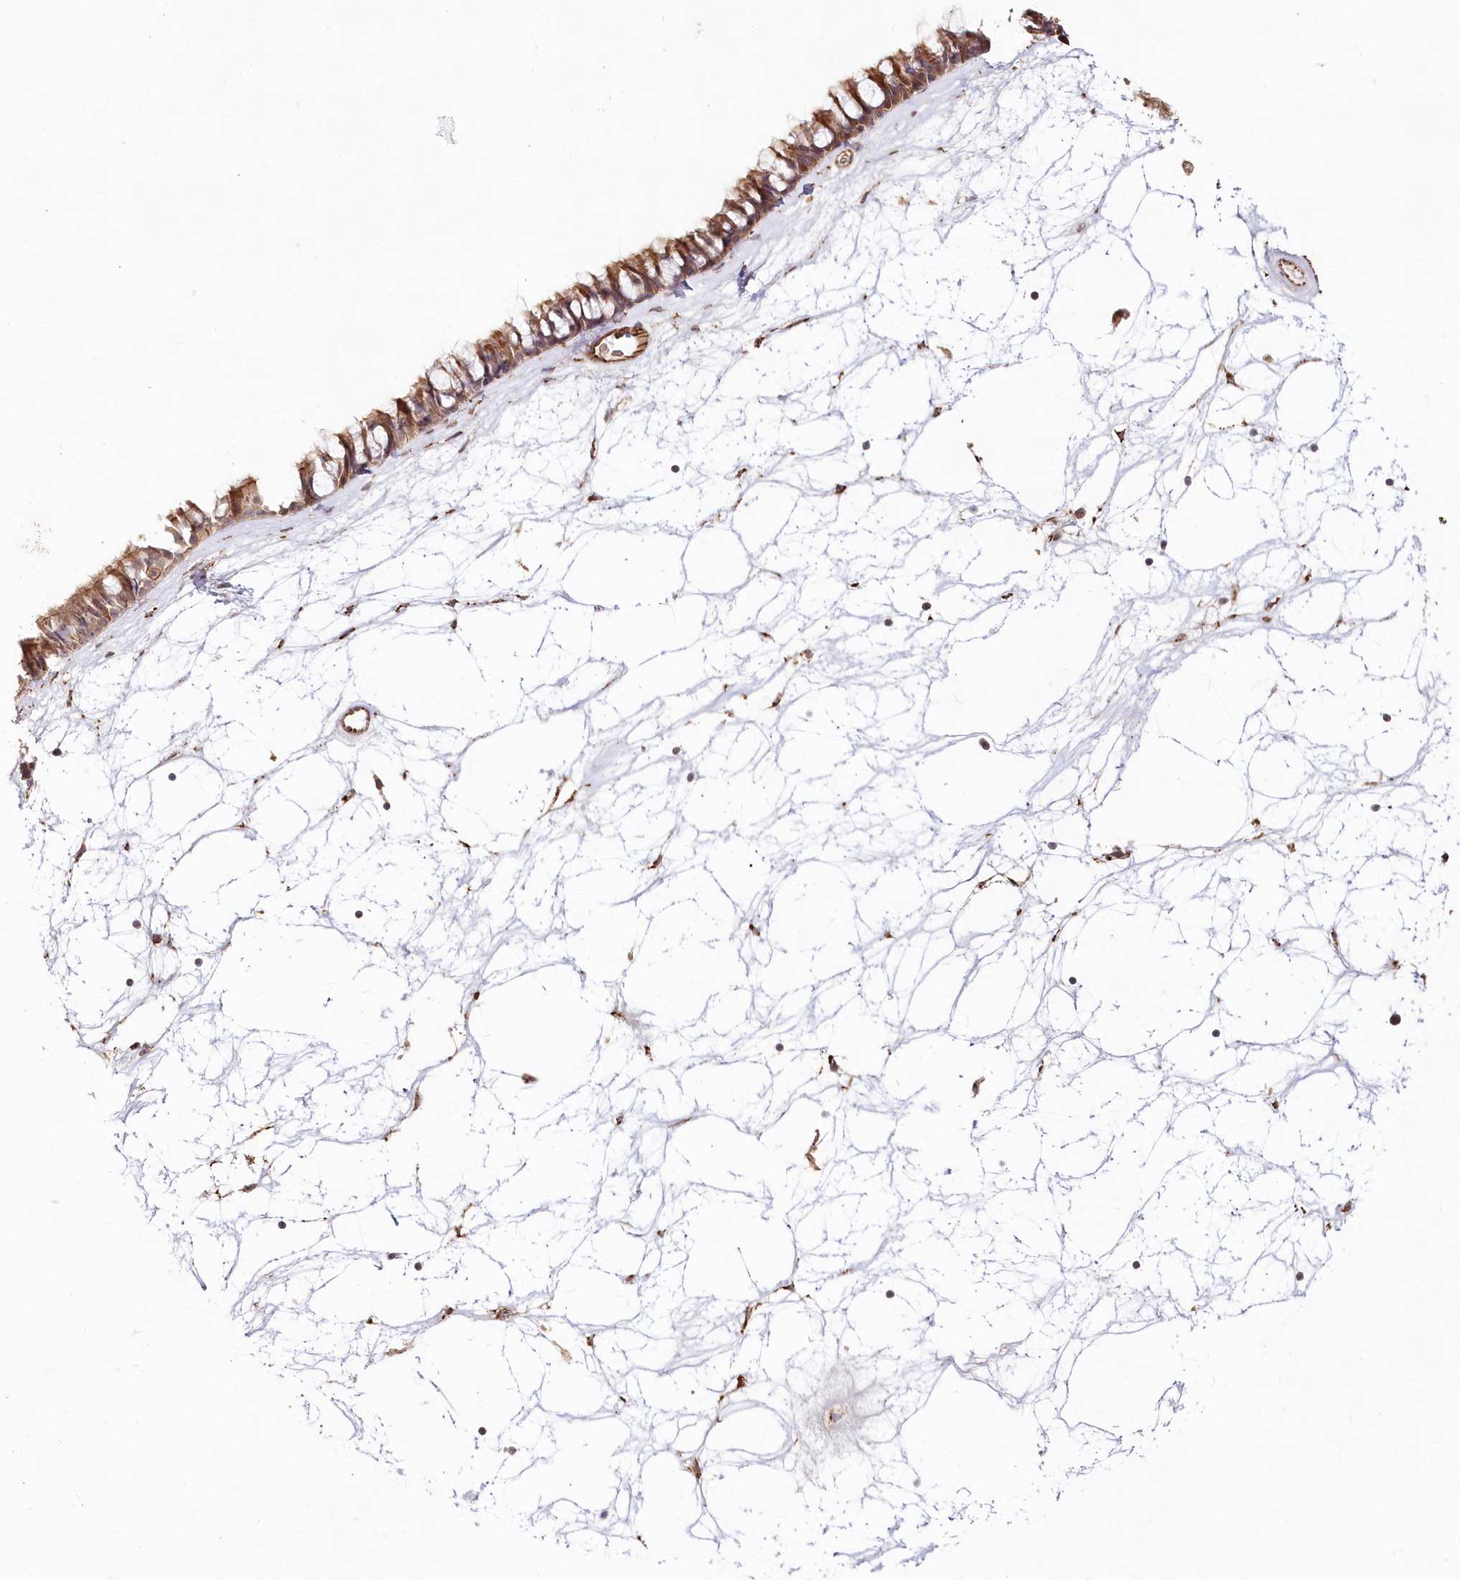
{"staining": {"intensity": "strong", "quantity": ">75%", "location": "cytoplasmic/membranous"}, "tissue": "nasopharynx", "cell_type": "Respiratory epithelial cells", "image_type": "normal", "snomed": [{"axis": "morphology", "description": "Normal tissue, NOS"}, {"axis": "topography", "description": "Nasopharynx"}], "caption": "This is a histology image of immunohistochemistry (IHC) staining of normal nasopharynx, which shows strong positivity in the cytoplasmic/membranous of respiratory epithelial cells.", "gene": "HYCC2", "patient": {"sex": "male", "age": 64}}